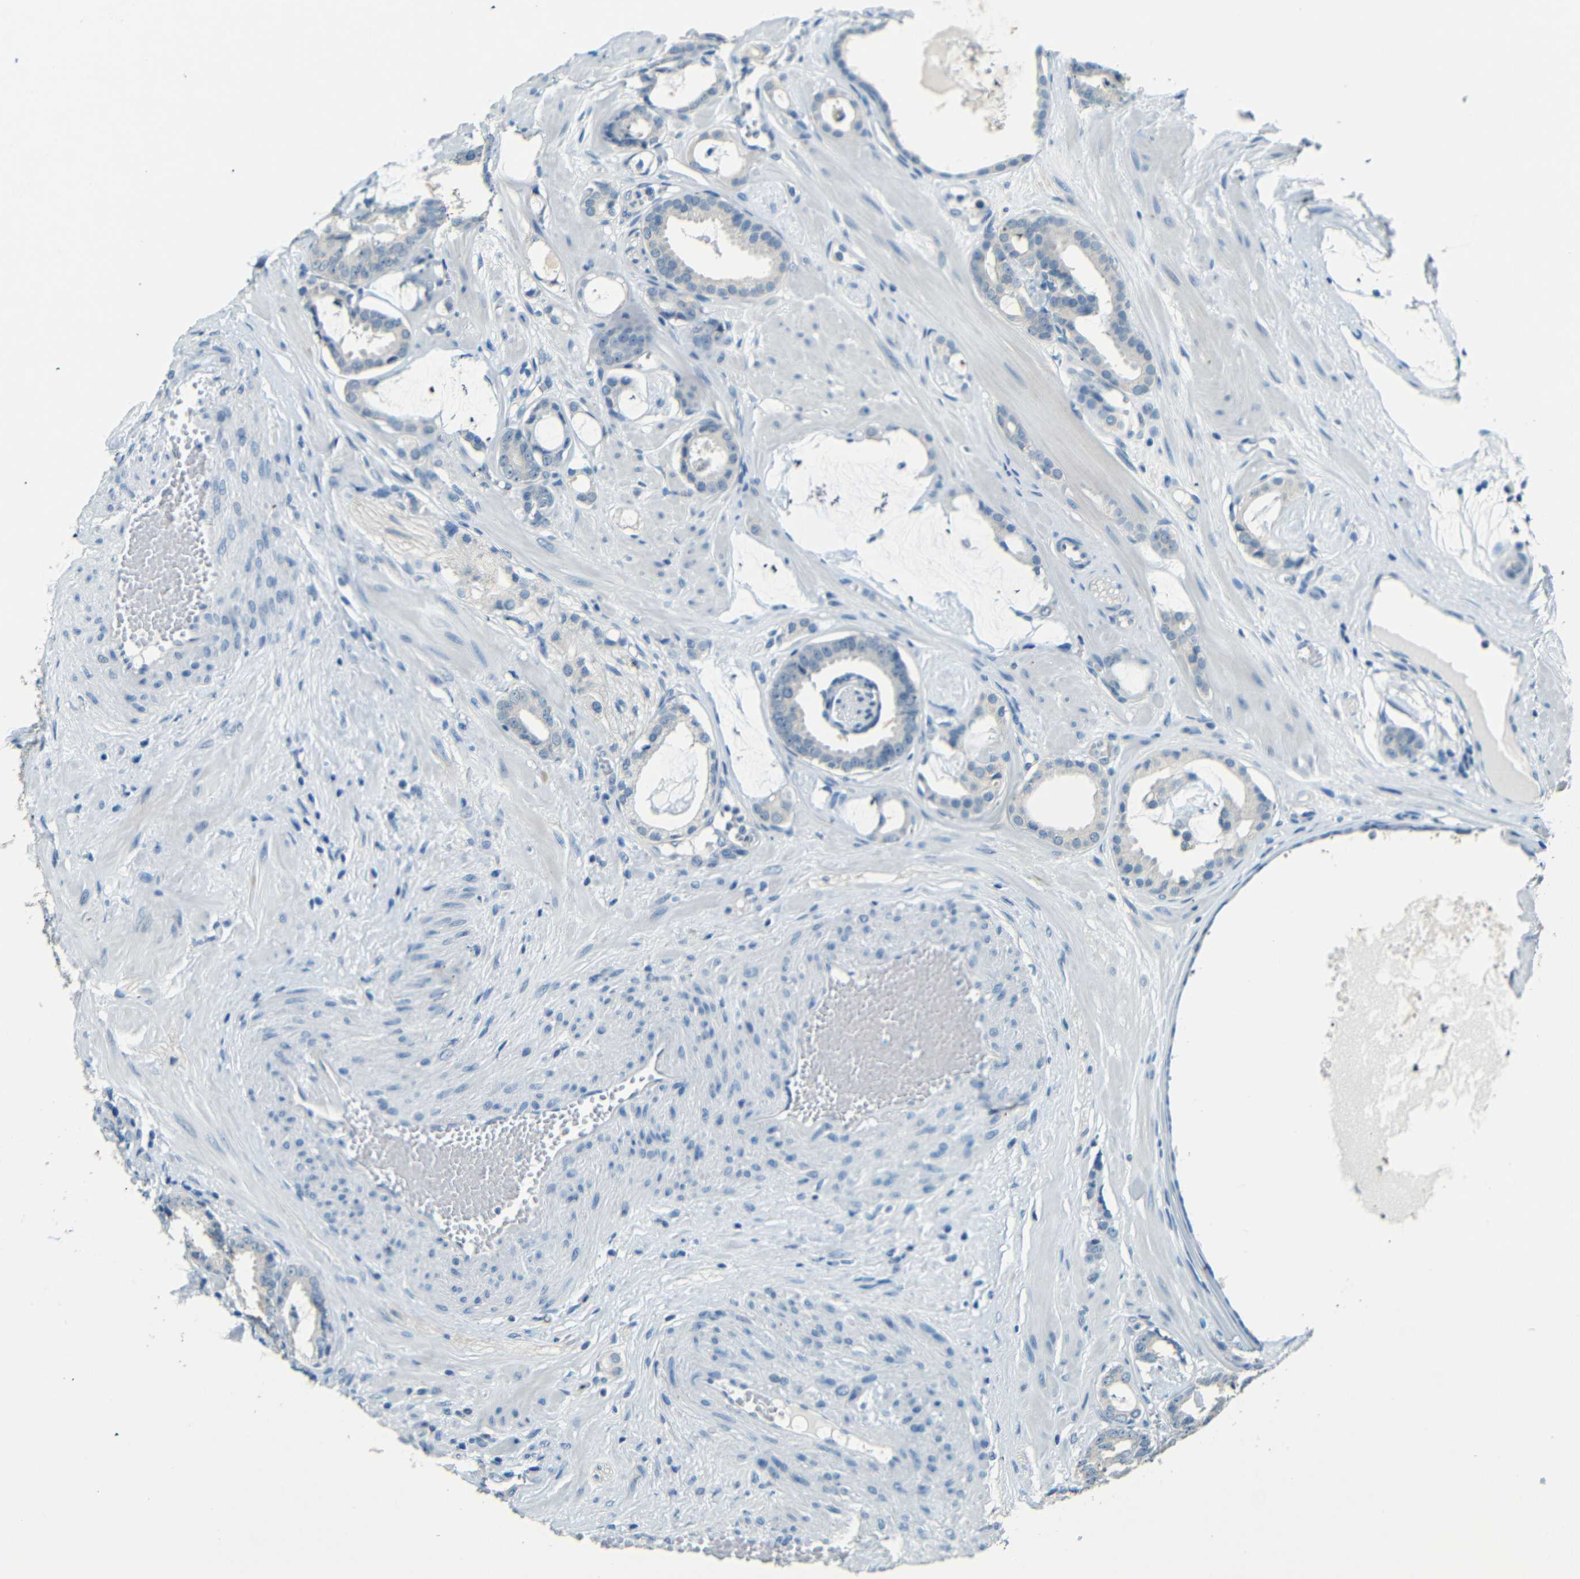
{"staining": {"intensity": "weak", "quantity": "<25%", "location": "cytoplasmic/membranous"}, "tissue": "prostate cancer", "cell_type": "Tumor cells", "image_type": "cancer", "snomed": [{"axis": "morphology", "description": "Adenocarcinoma, Low grade"}, {"axis": "topography", "description": "Prostate"}], "caption": "Immunohistochemistry photomicrograph of low-grade adenocarcinoma (prostate) stained for a protein (brown), which reveals no expression in tumor cells.", "gene": "ZMAT1", "patient": {"sex": "male", "age": 53}}